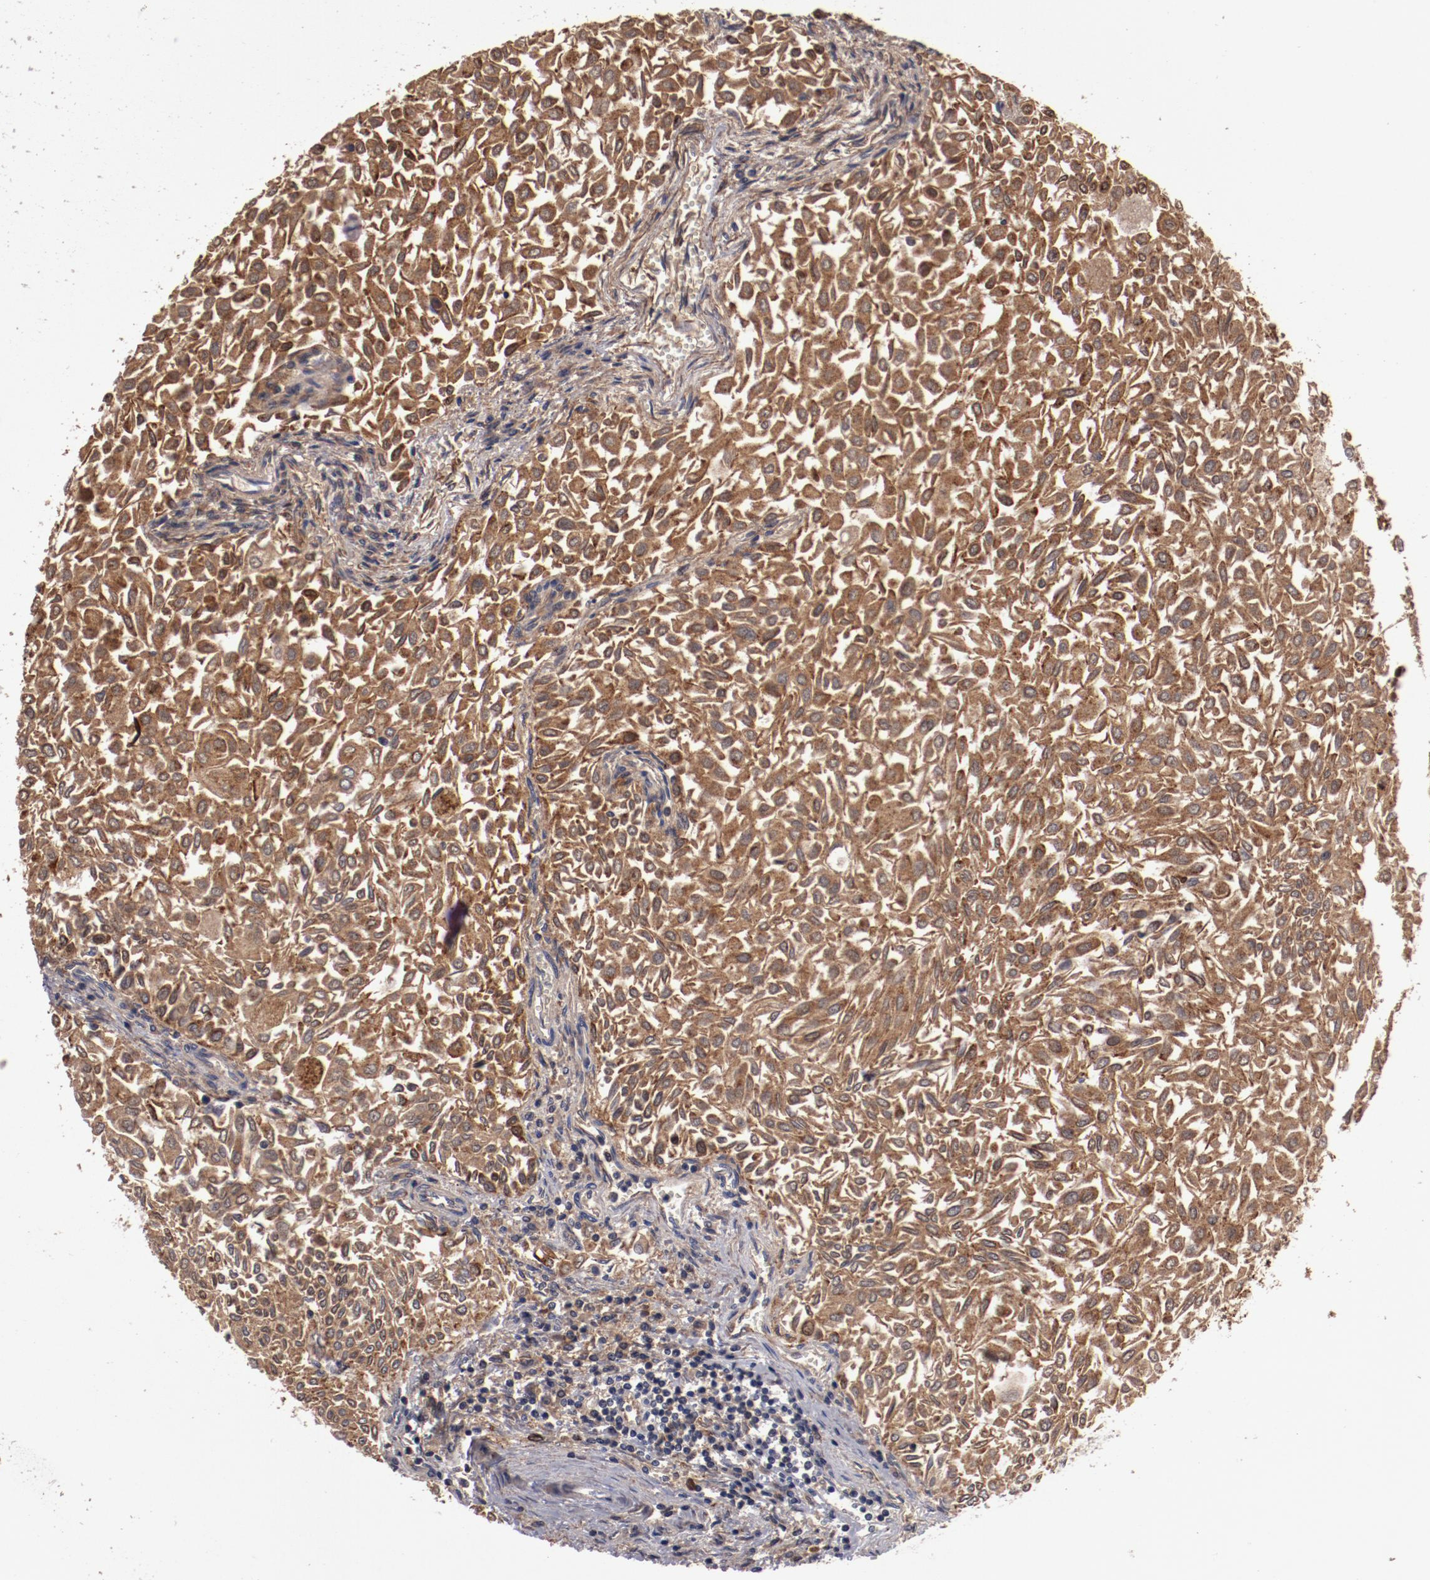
{"staining": {"intensity": "strong", "quantity": ">75%", "location": "cytoplasmic/membranous"}, "tissue": "urothelial cancer", "cell_type": "Tumor cells", "image_type": "cancer", "snomed": [{"axis": "morphology", "description": "Urothelial carcinoma, Low grade"}, {"axis": "topography", "description": "Urinary bladder"}], "caption": "Immunohistochemical staining of urothelial cancer reveals high levels of strong cytoplasmic/membranous protein positivity in approximately >75% of tumor cells.", "gene": "LRRC75B", "patient": {"sex": "male", "age": 64}}